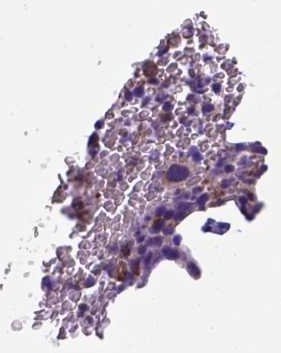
{"staining": {"intensity": "strong", "quantity": "<25%", "location": "cytoplasmic/membranous"}, "tissue": "bone marrow", "cell_type": "Hematopoietic cells", "image_type": "normal", "snomed": [{"axis": "morphology", "description": "Normal tissue, NOS"}, {"axis": "topography", "description": "Bone marrow"}], "caption": "Bone marrow stained for a protein reveals strong cytoplasmic/membranous positivity in hematopoietic cells.", "gene": "PLK4", "patient": {"sex": "male", "age": 63}}